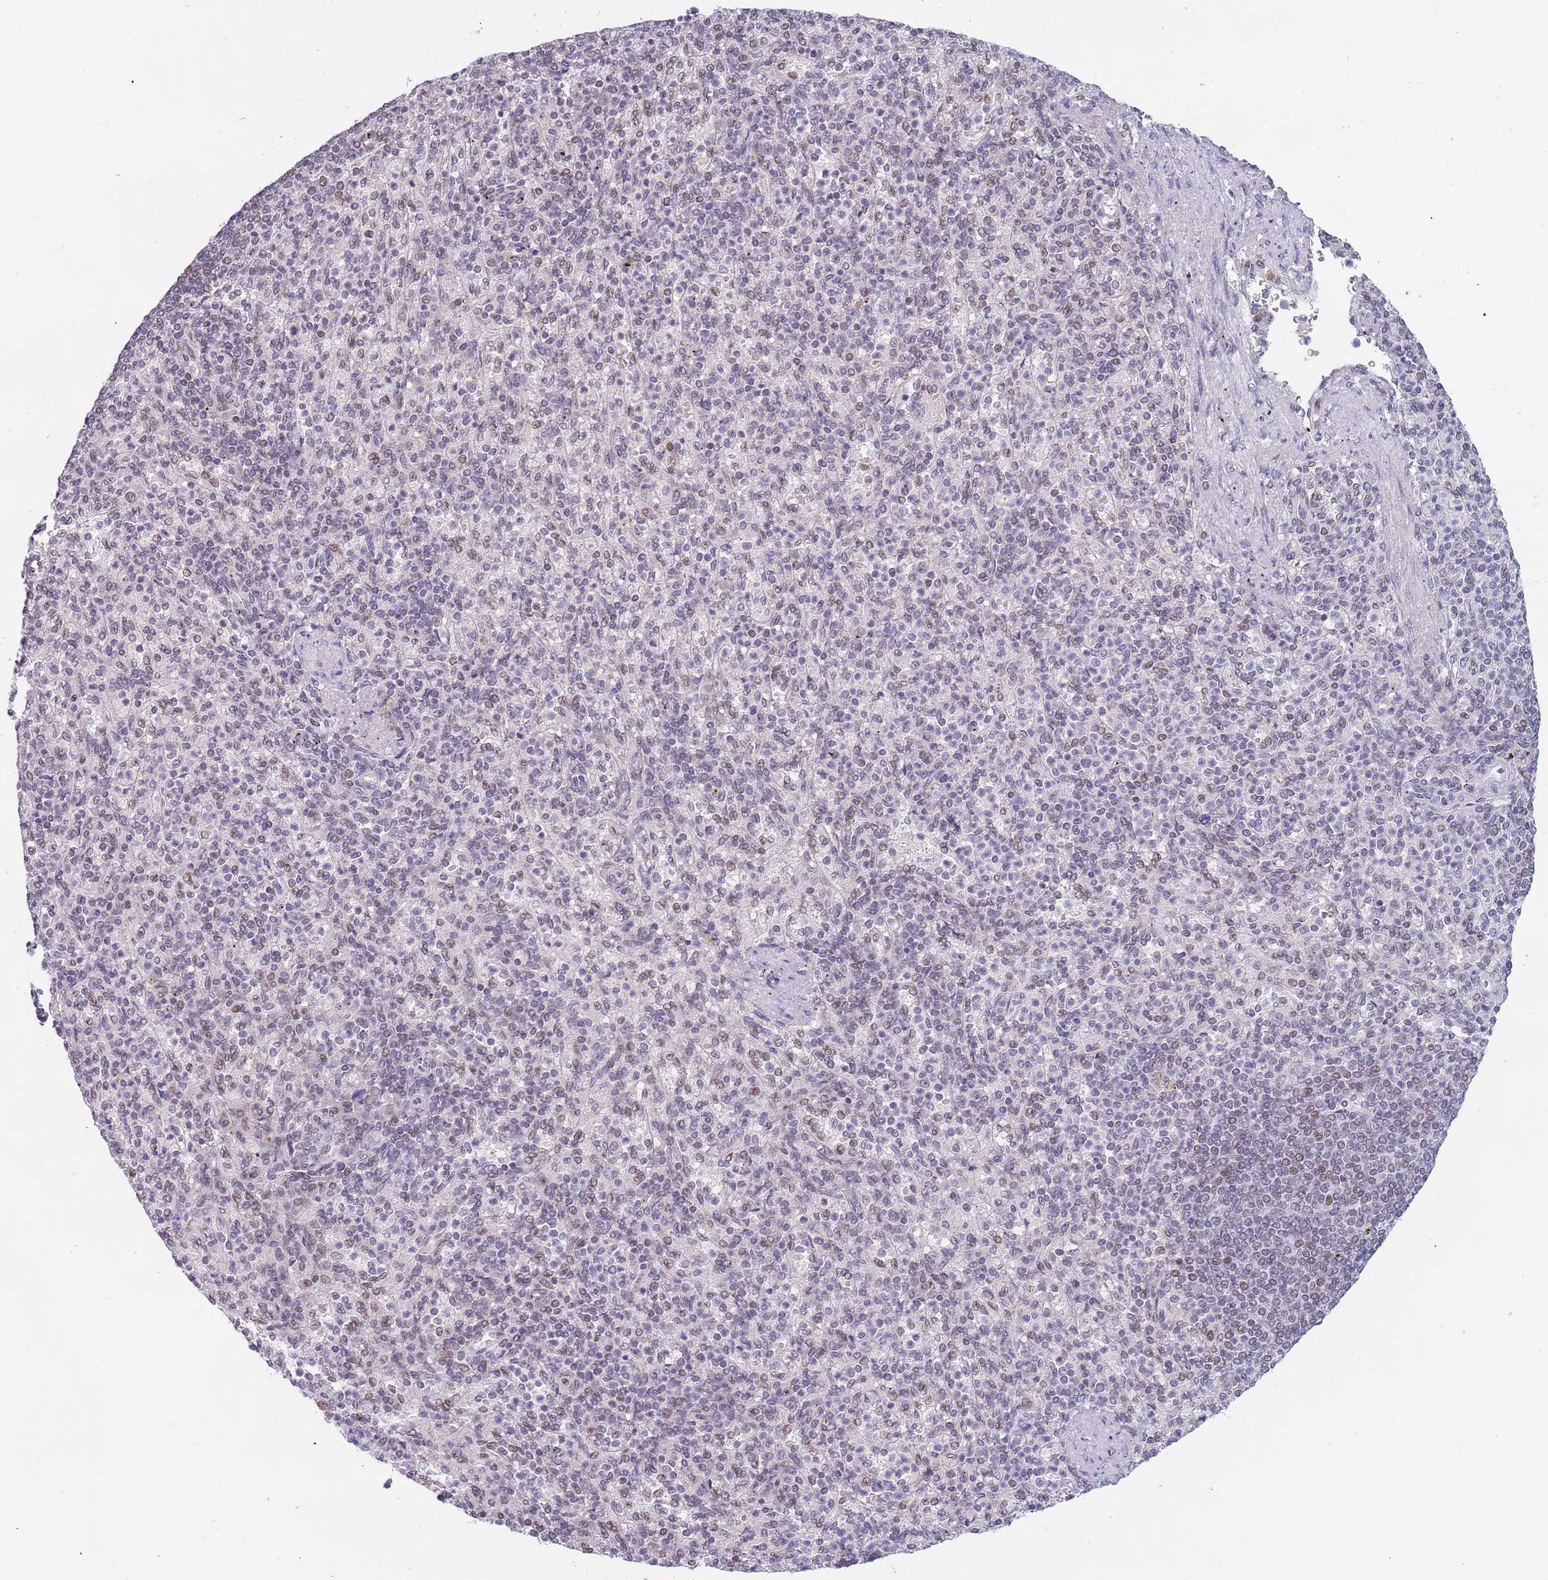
{"staining": {"intensity": "weak", "quantity": "<25%", "location": "nuclear"}, "tissue": "spleen", "cell_type": "Cells in red pulp", "image_type": "normal", "snomed": [{"axis": "morphology", "description": "Normal tissue, NOS"}, {"axis": "topography", "description": "Spleen"}], "caption": "DAB (3,3'-diaminobenzidine) immunohistochemical staining of normal spleen exhibits no significant positivity in cells in red pulp.", "gene": "KLHDC2", "patient": {"sex": "female", "age": 74}}